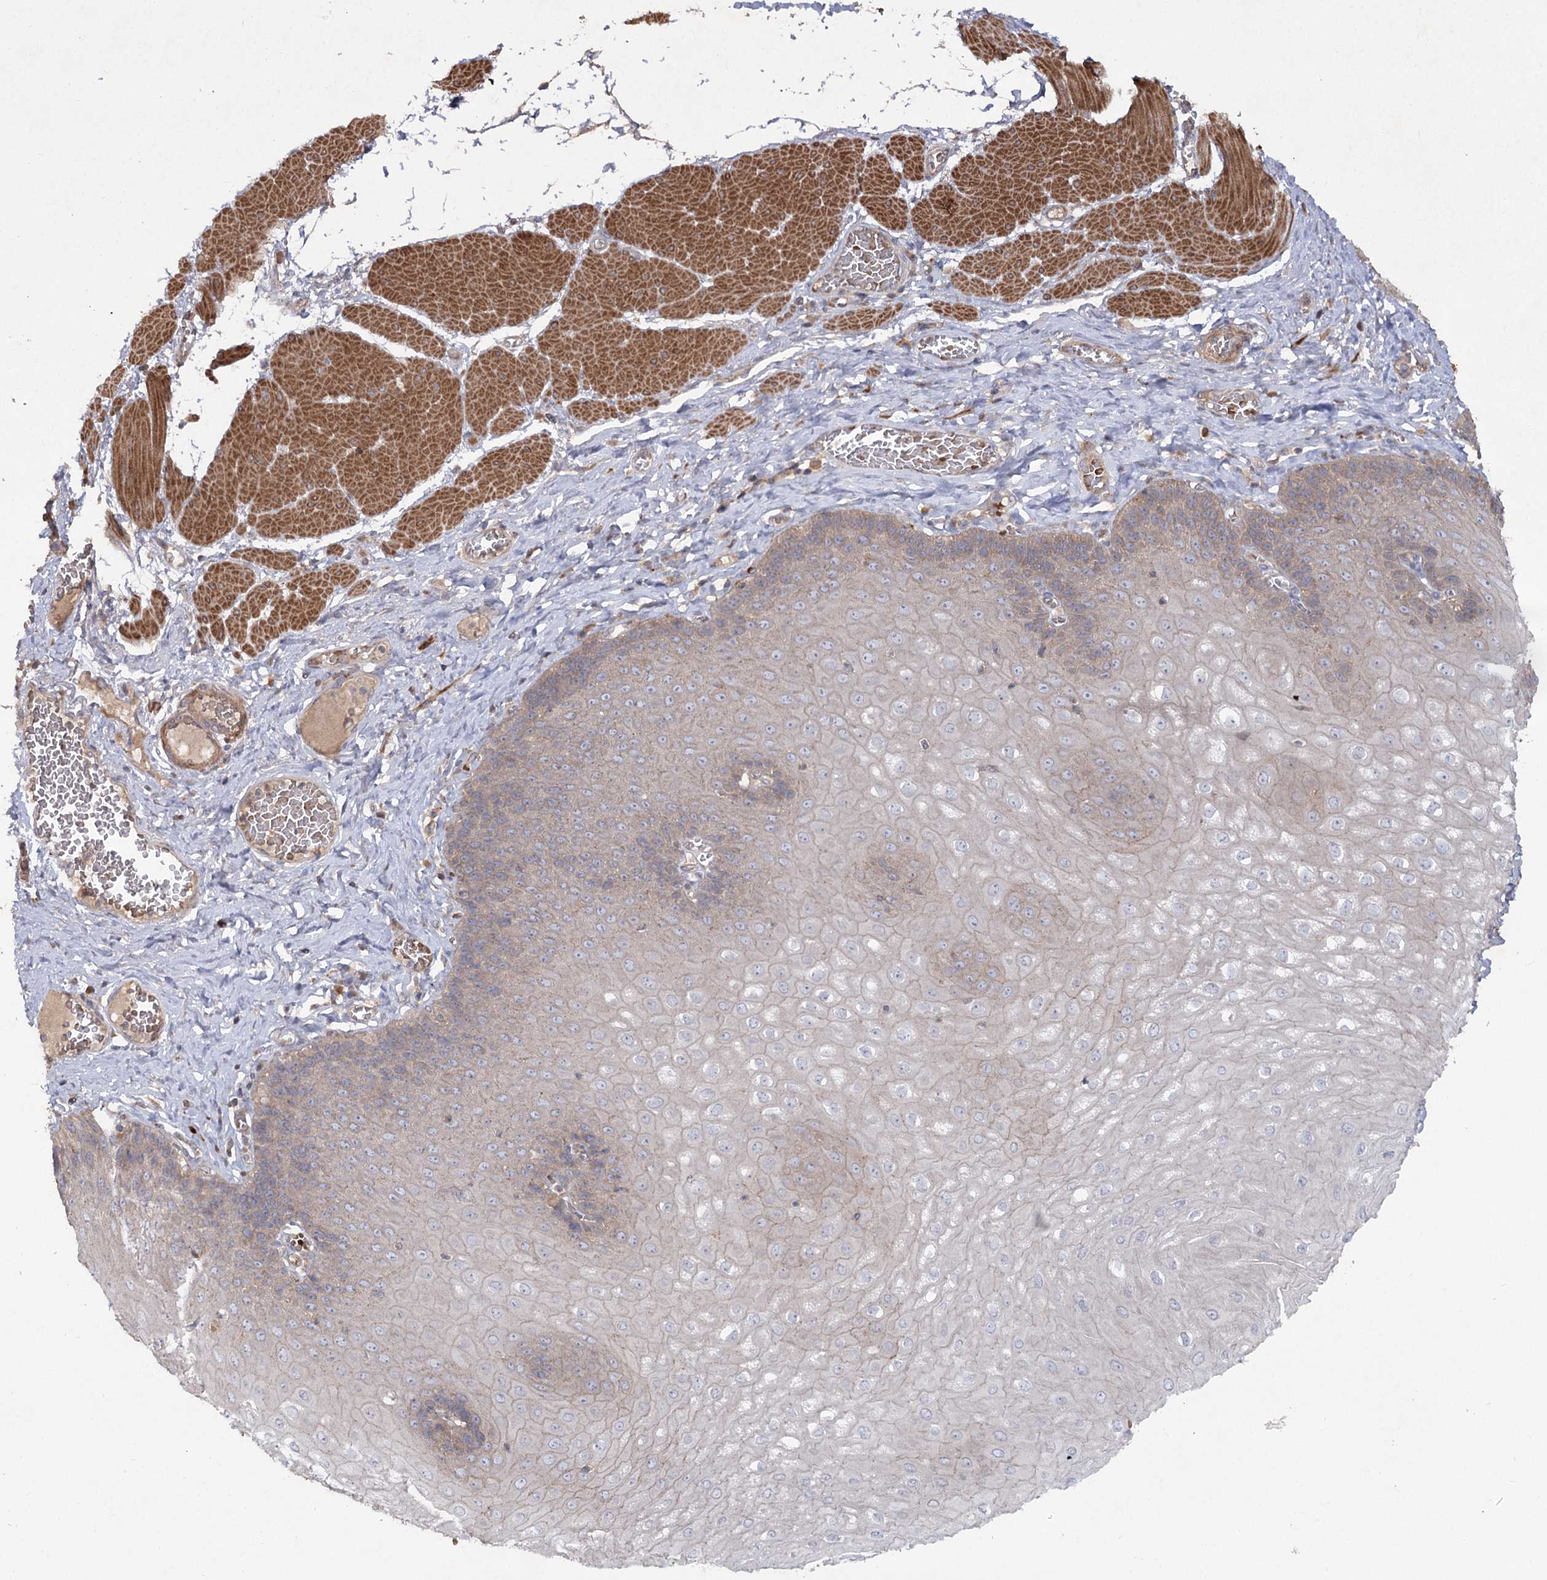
{"staining": {"intensity": "weak", "quantity": "25%-75%", "location": "cytoplasmic/membranous"}, "tissue": "esophagus", "cell_type": "Squamous epithelial cells", "image_type": "normal", "snomed": [{"axis": "morphology", "description": "Normal tissue, NOS"}, {"axis": "topography", "description": "Esophagus"}], "caption": "Protein expression analysis of normal esophagus reveals weak cytoplasmic/membranous expression in approximately 25%-75% of squamous epithelial cells.", "gene": "KIAA0825", "patient": {"sex": "male", "age": 60}}